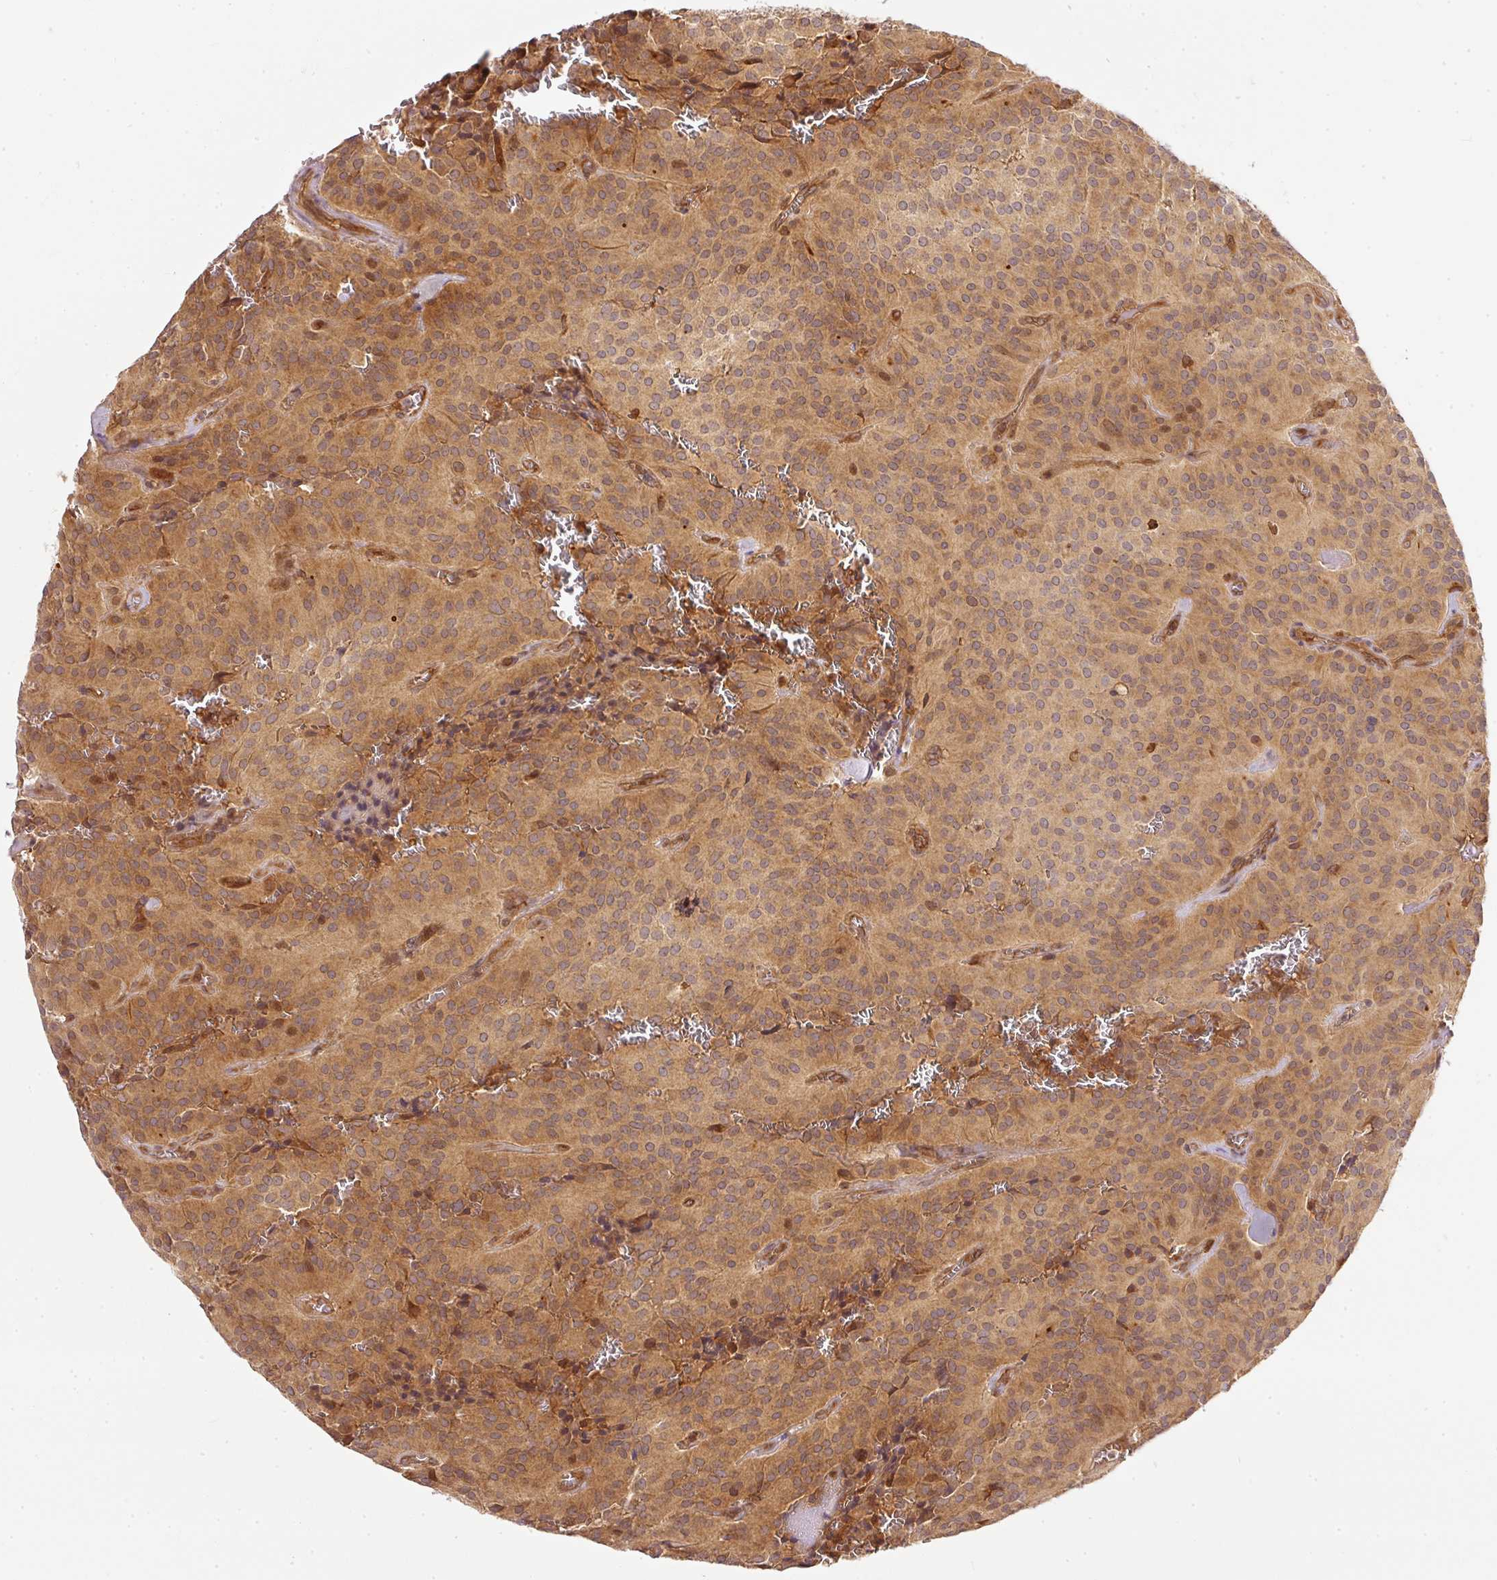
{"staining": {"intensity": "moderate", "quantity": ">75%", "location": "cytoplasmic/membranous"}, "tissue": "glioma", "cell_type": "Tumor cells", "image_type": "cancer", "snomed": [{"axis": "morphology", "description": "Glioma, malignant, Low grade"}, {"axis": "topography", "description": "Brain"}], "caption": "The image exhibits staining of glioma, revealing moderate cytoplasmic/membranous protein expression (brown color) within tumor cells. (DAB (3,3'-diaminobenzidine) = brown stain, brightfield microscopy at high magnification).", "gene": "MIF4GD", "patient": {"sex": "male", "age": 42}}